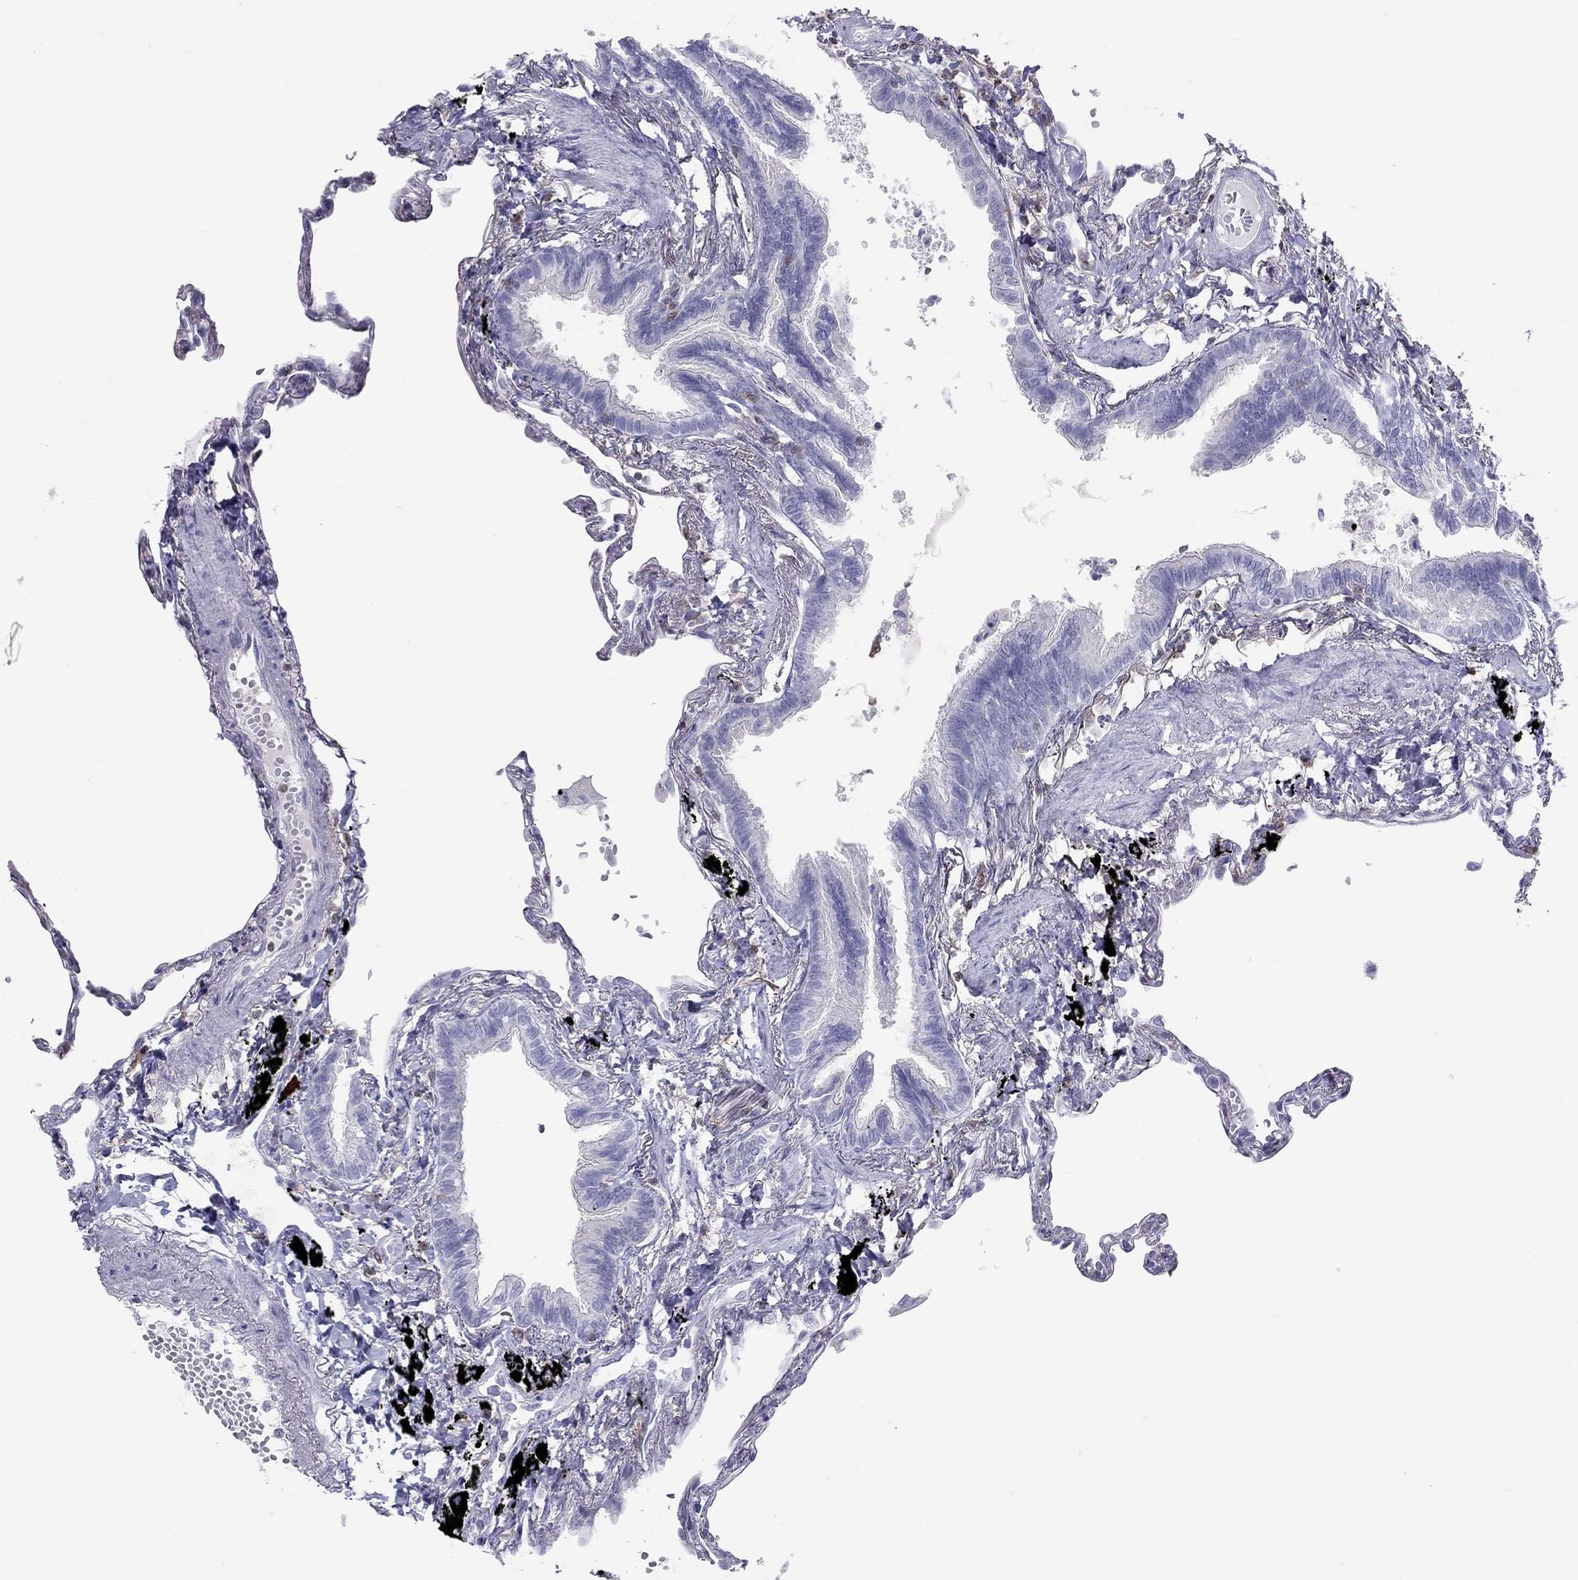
{"staining": {"intensity": "negative", "quantity": "none", "location": "none"}, "tissue": "lung", "cell_type": "Alveolar cells", "image_type": "normal", "snomed": [{"axis": "morphology", "description": "Normal tissue, NOS"}, {"axis": "topography", "description": "Lung"}], "caption": "Immunohistochemistry (IHC) of normal lung exhibits no positivity in alveolar cells. Brightfield microscopy of immunohistochemistry (IHC) stained with DAB (brown) and hematoxylin (blue), captured at high magnification.", "gene": "SH2D2A", "patient": {"sex": "male", "age": 78}}